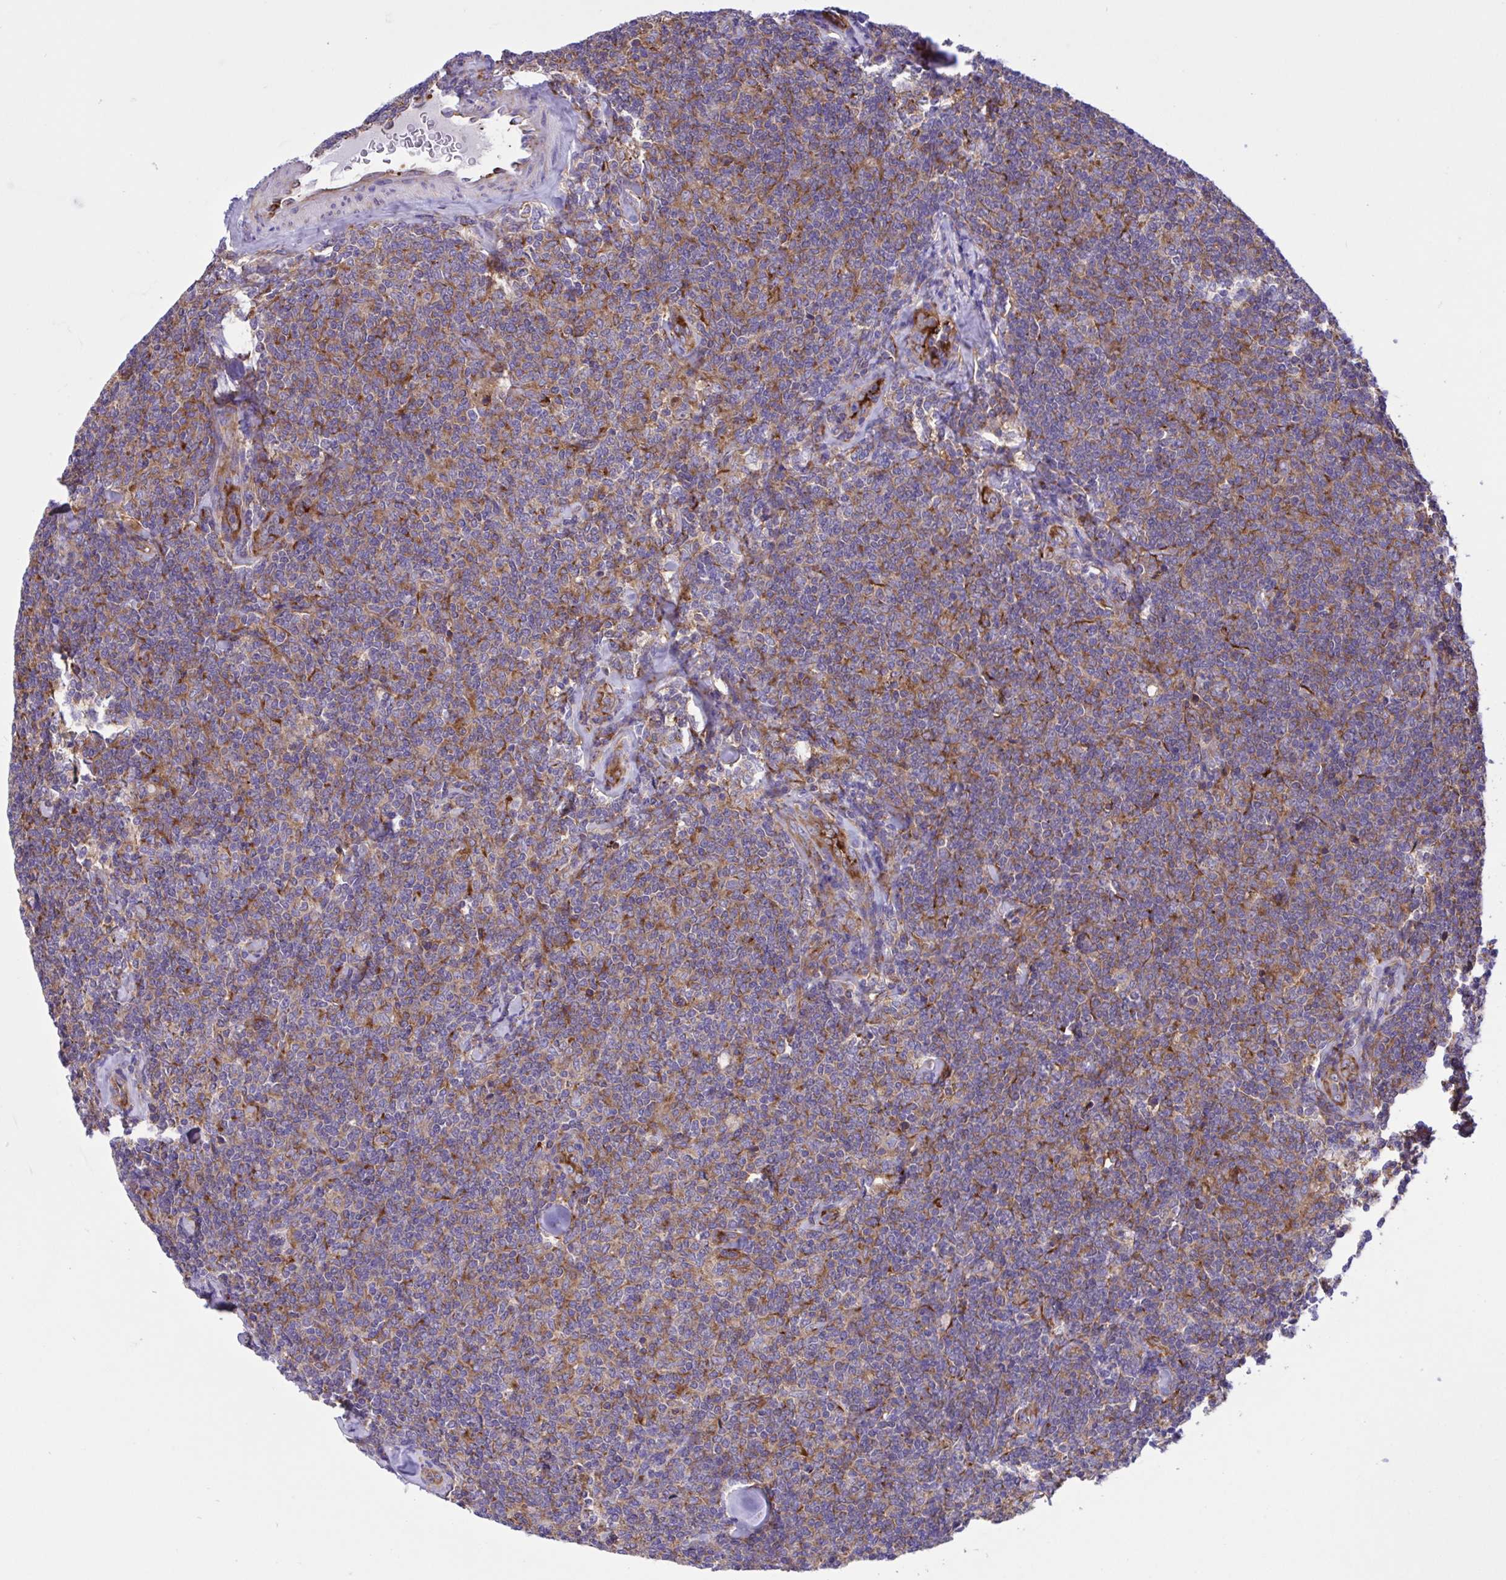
{"staining": {"intensity": "moderate", "quantity": "25%-75%", "location": "cytoplasmic/membranous"}, "tissue": "lymphoma", "cell_type": "Tumor cells", "image_type": "cancer", "snomed": [{"axis": "morphology", "description": "Malignant lymphoma, non-Hodgkin's type, Low grade"}, {"axis": "topography", "description": "Lymph node"}], "caption": "This histopathology image exhibits immunohistochemistry (IHC) staining of malignant lymphoma, non-Hodgkin's type (low-grade), with medium moderate cytoplasmic/membranous expression in approximately 25%-75% of tumor cells.", "gene": "OR51M1", "patient": {"sex": "female", "age": 56}}